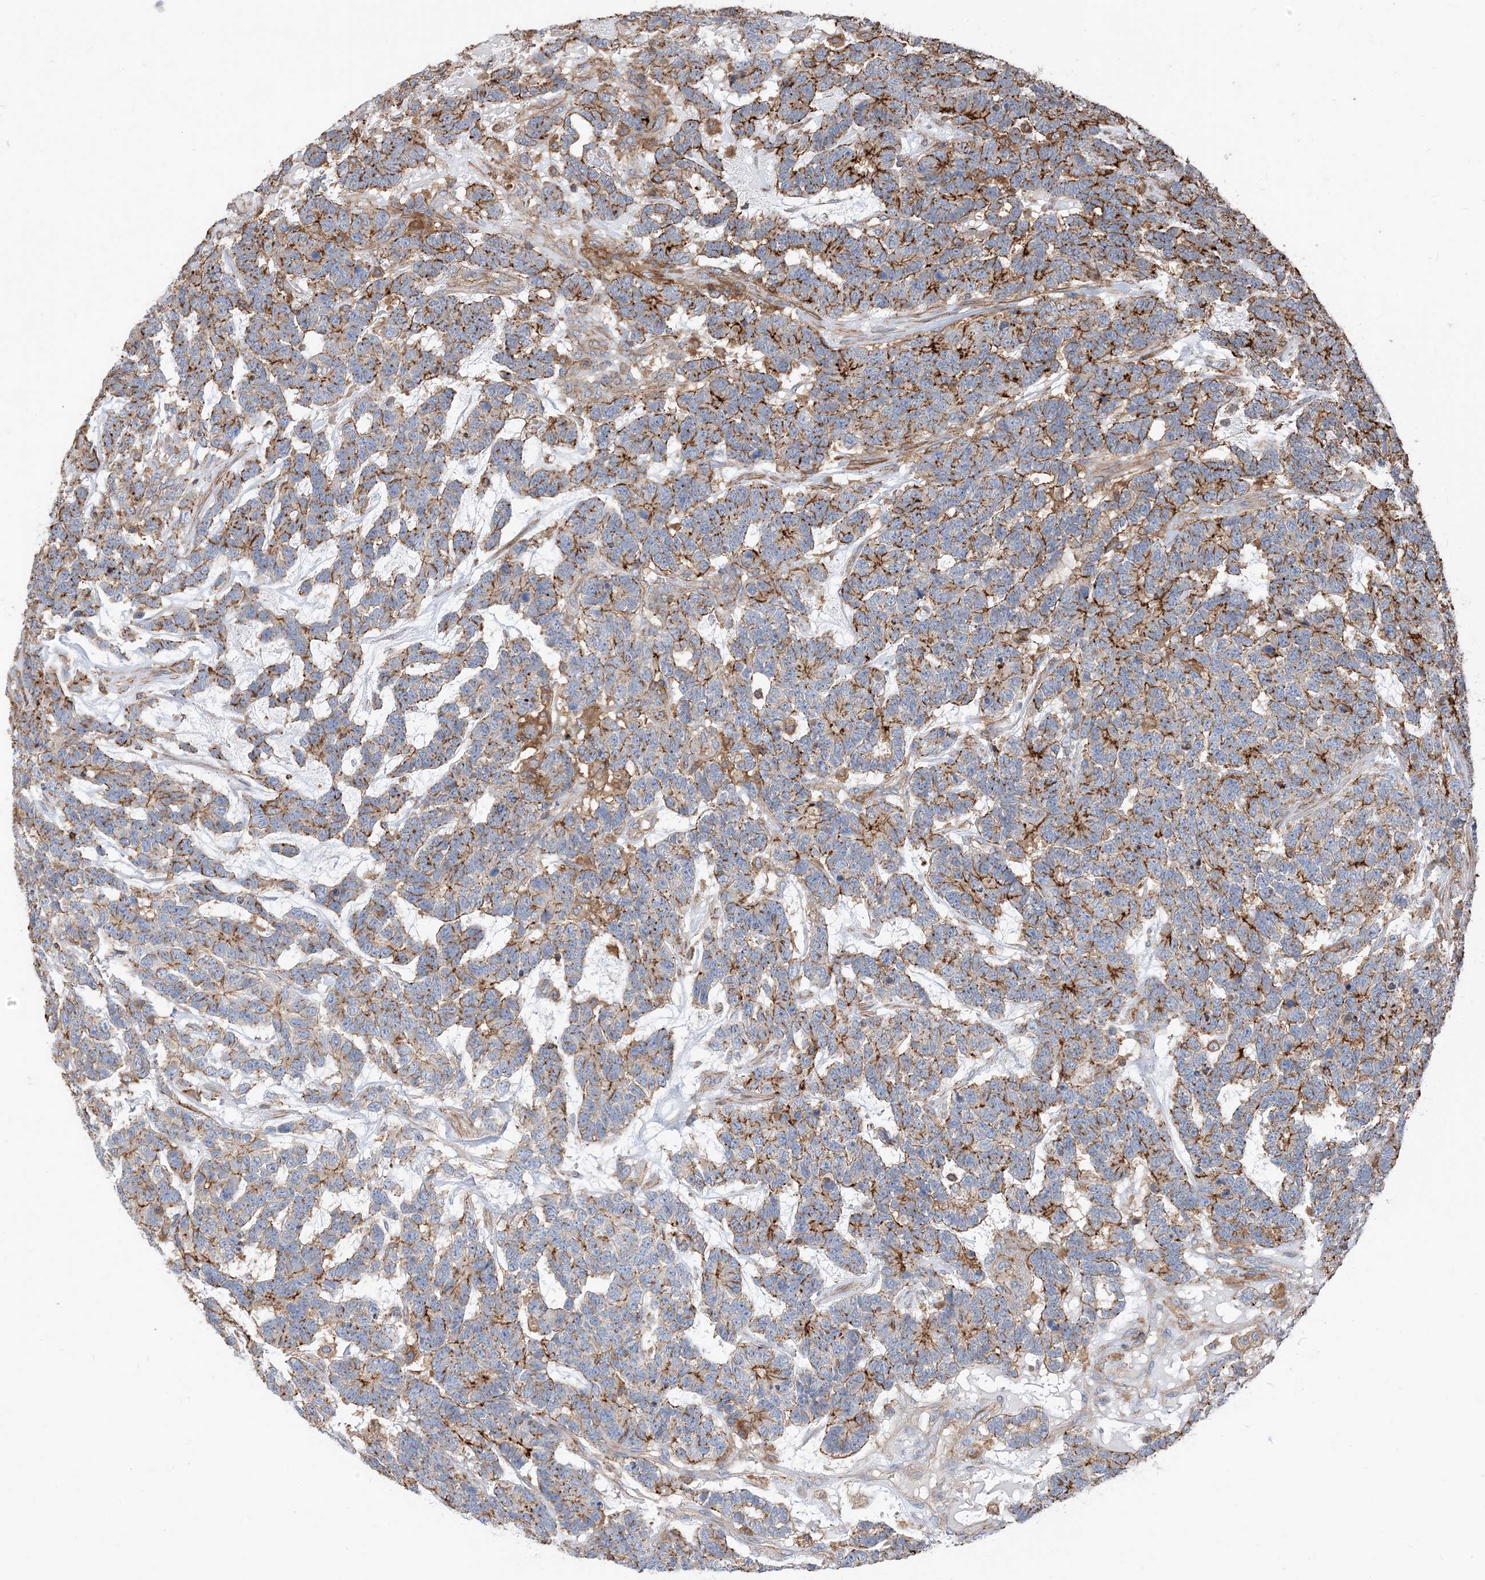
{"staining": {"intensity": "moderate", "quantity": "25%-75%", "location": "cytoplasmic/membranous"}, "tissue": "testis cancer", "cell_type": "Tumor cells", "image_type": "cancer", "snomed": [{"axis": "morphology", "description": "Carcinoma, Embryonal, NOS"}, {"axis": "topography", "description": "Testis"}], "caption": "Immunohistochemistry (DAB) staining of embryonal carcinoma (testis) displays moderate cytoplasmic/membranous protein expression in about 25%-75% of tumor cells. Nuclei are stained in blue.", "gene": "PARVG", "patient": {"sex": "male", "age": 26}}